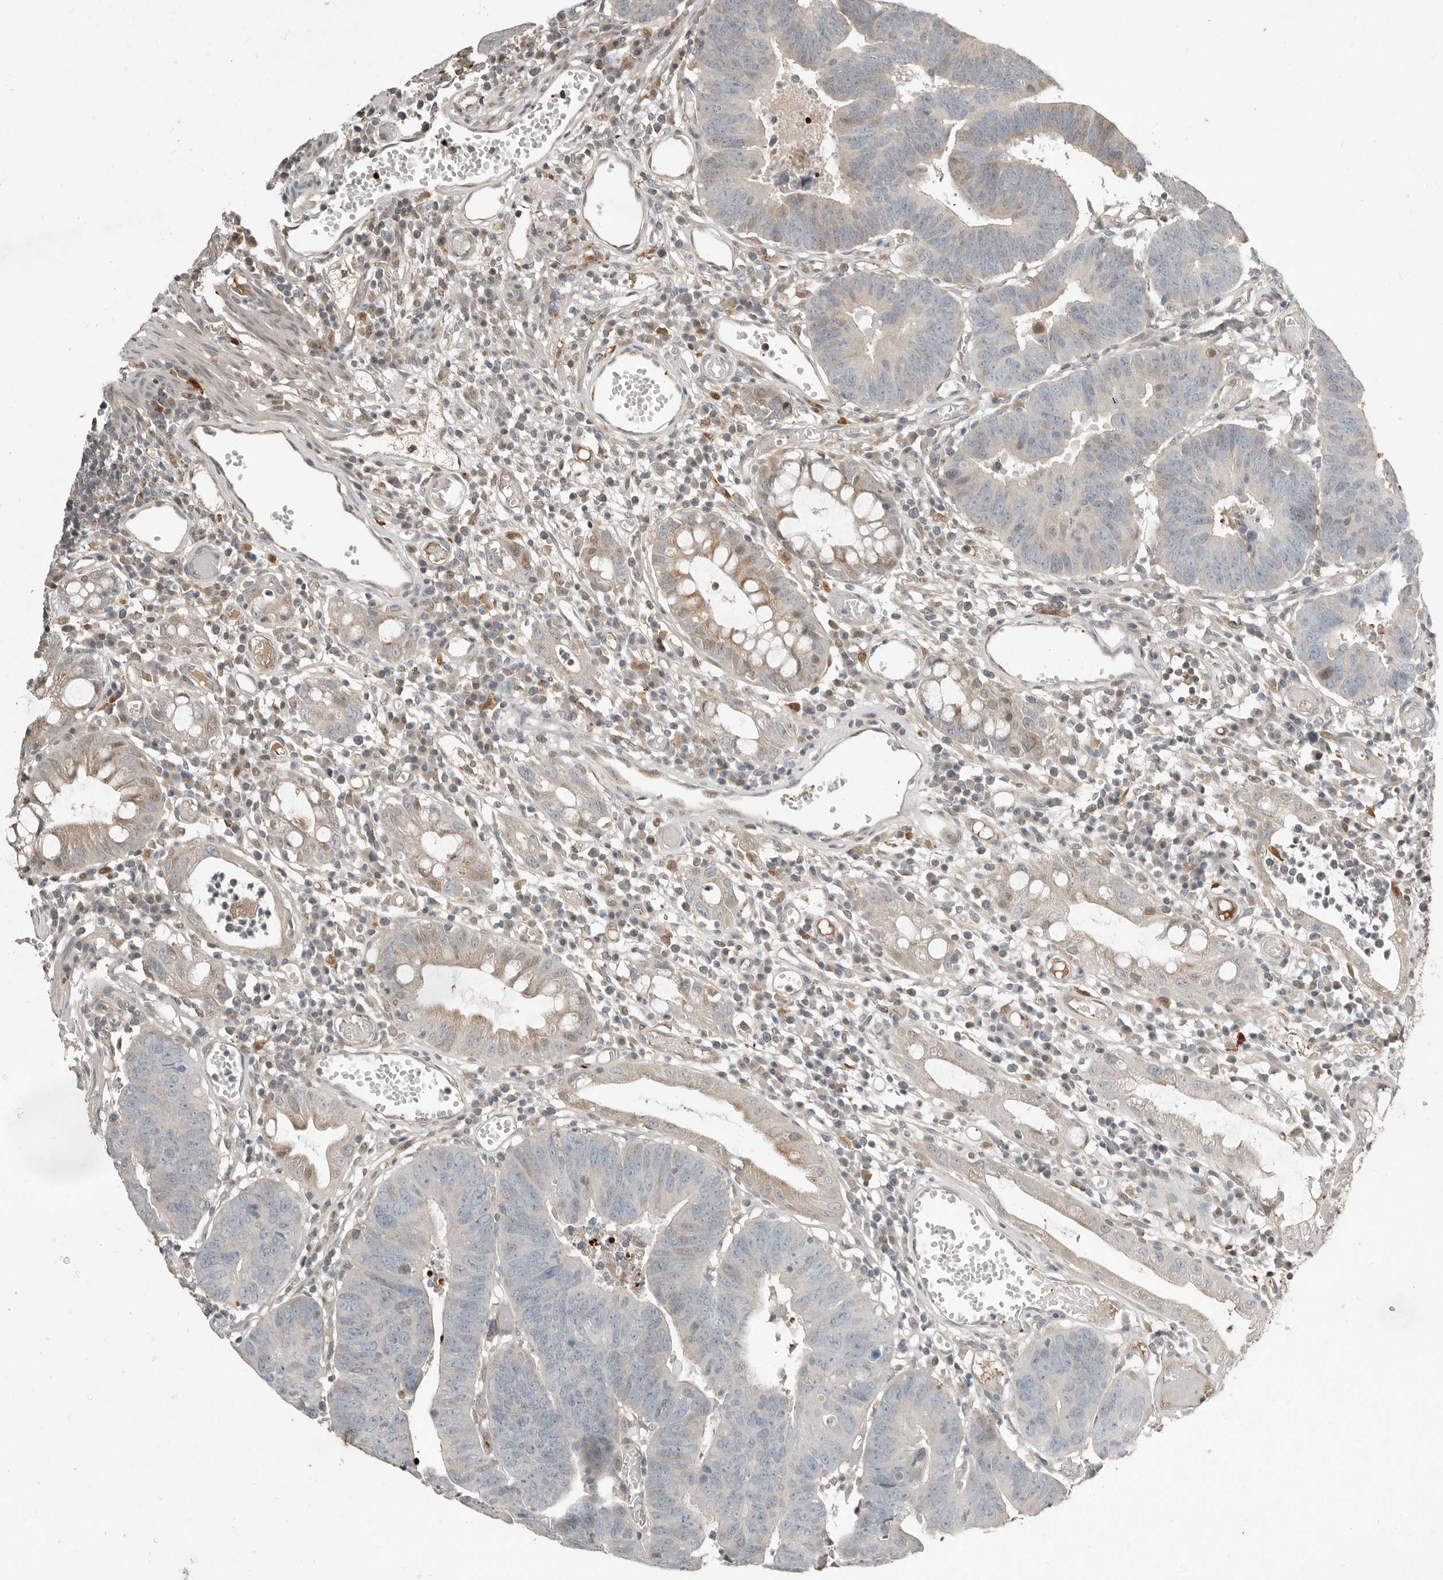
{"staining": {"intensity": "negative", "quantity": "none", "location": "none"}, "tissue": "colorectal cancer", "cell_type": "Tumor cells", "image_type": "cancer", "snomed": [{"axis": "morphology", "description": "Adenocarcinoma, NOS"}, {"axis": "topography", "description": "Rectum"}], "caption": "IHC micrograph of human colorectal cancer stained for a protein (brown), which demonstrates no positivity in tumor cells.", "gene": "KLHL38", "patient": {"sex": "female", "age": 65}}